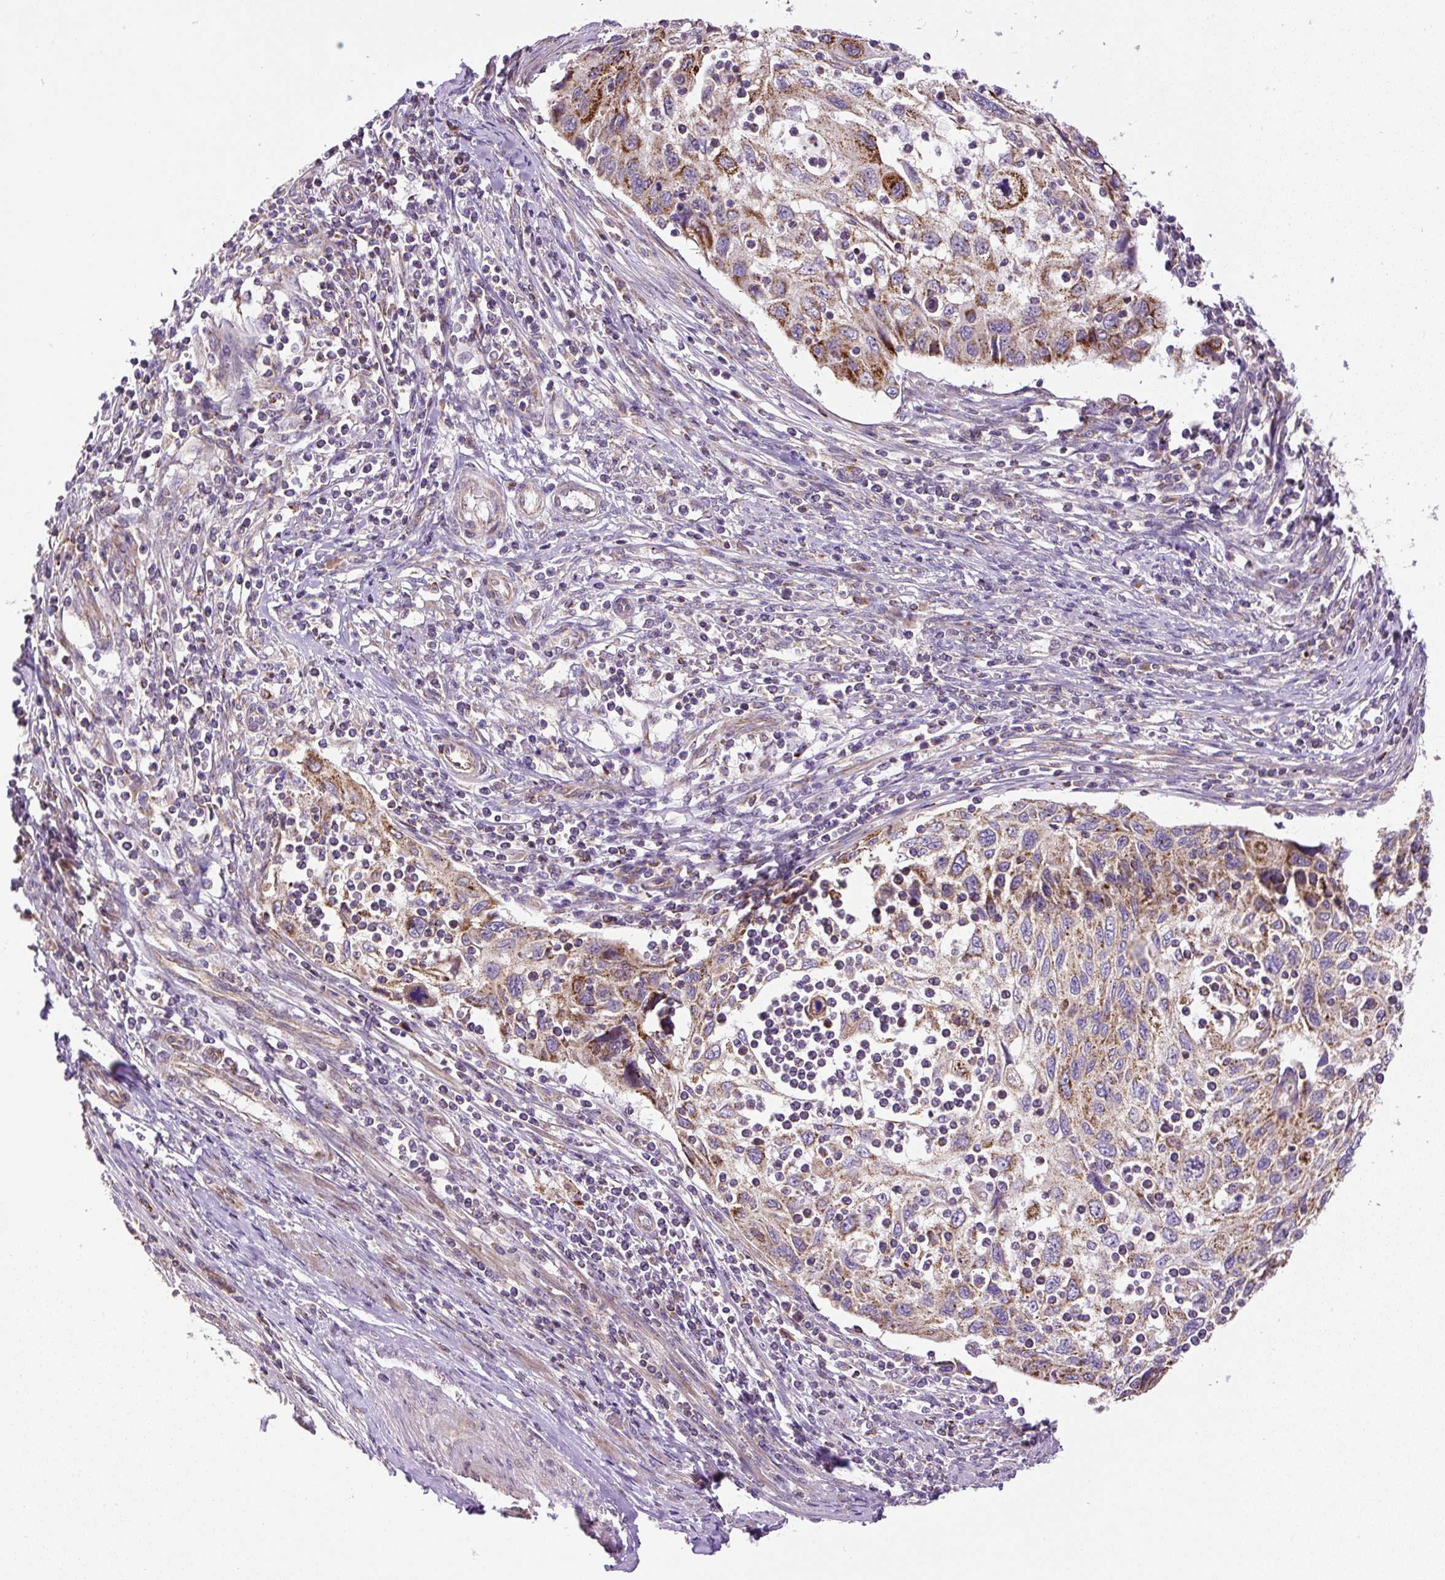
{"staining": {"intensity": "moderate", "quantity": ">75%", "location": "cytoplasmic/membranous"}, "tissue": "cervical cancer", "cell_type": "Tumor cells", "image_type": "cancer", "snomed": [{"axis": "morphology", "description": "Squamous cell carcinoma, NOS"}, {"axis": "topography", "description": "Cervix"}], "caption": "About >75% of tumor cells in cervical squamous cell carcinoma display moderate cytoplasmic/membranous protein positivity as visualized by brown immunohistochemical staining.", "gene": "ZNF547", "patient": {"sex": "female", "age": 70}}